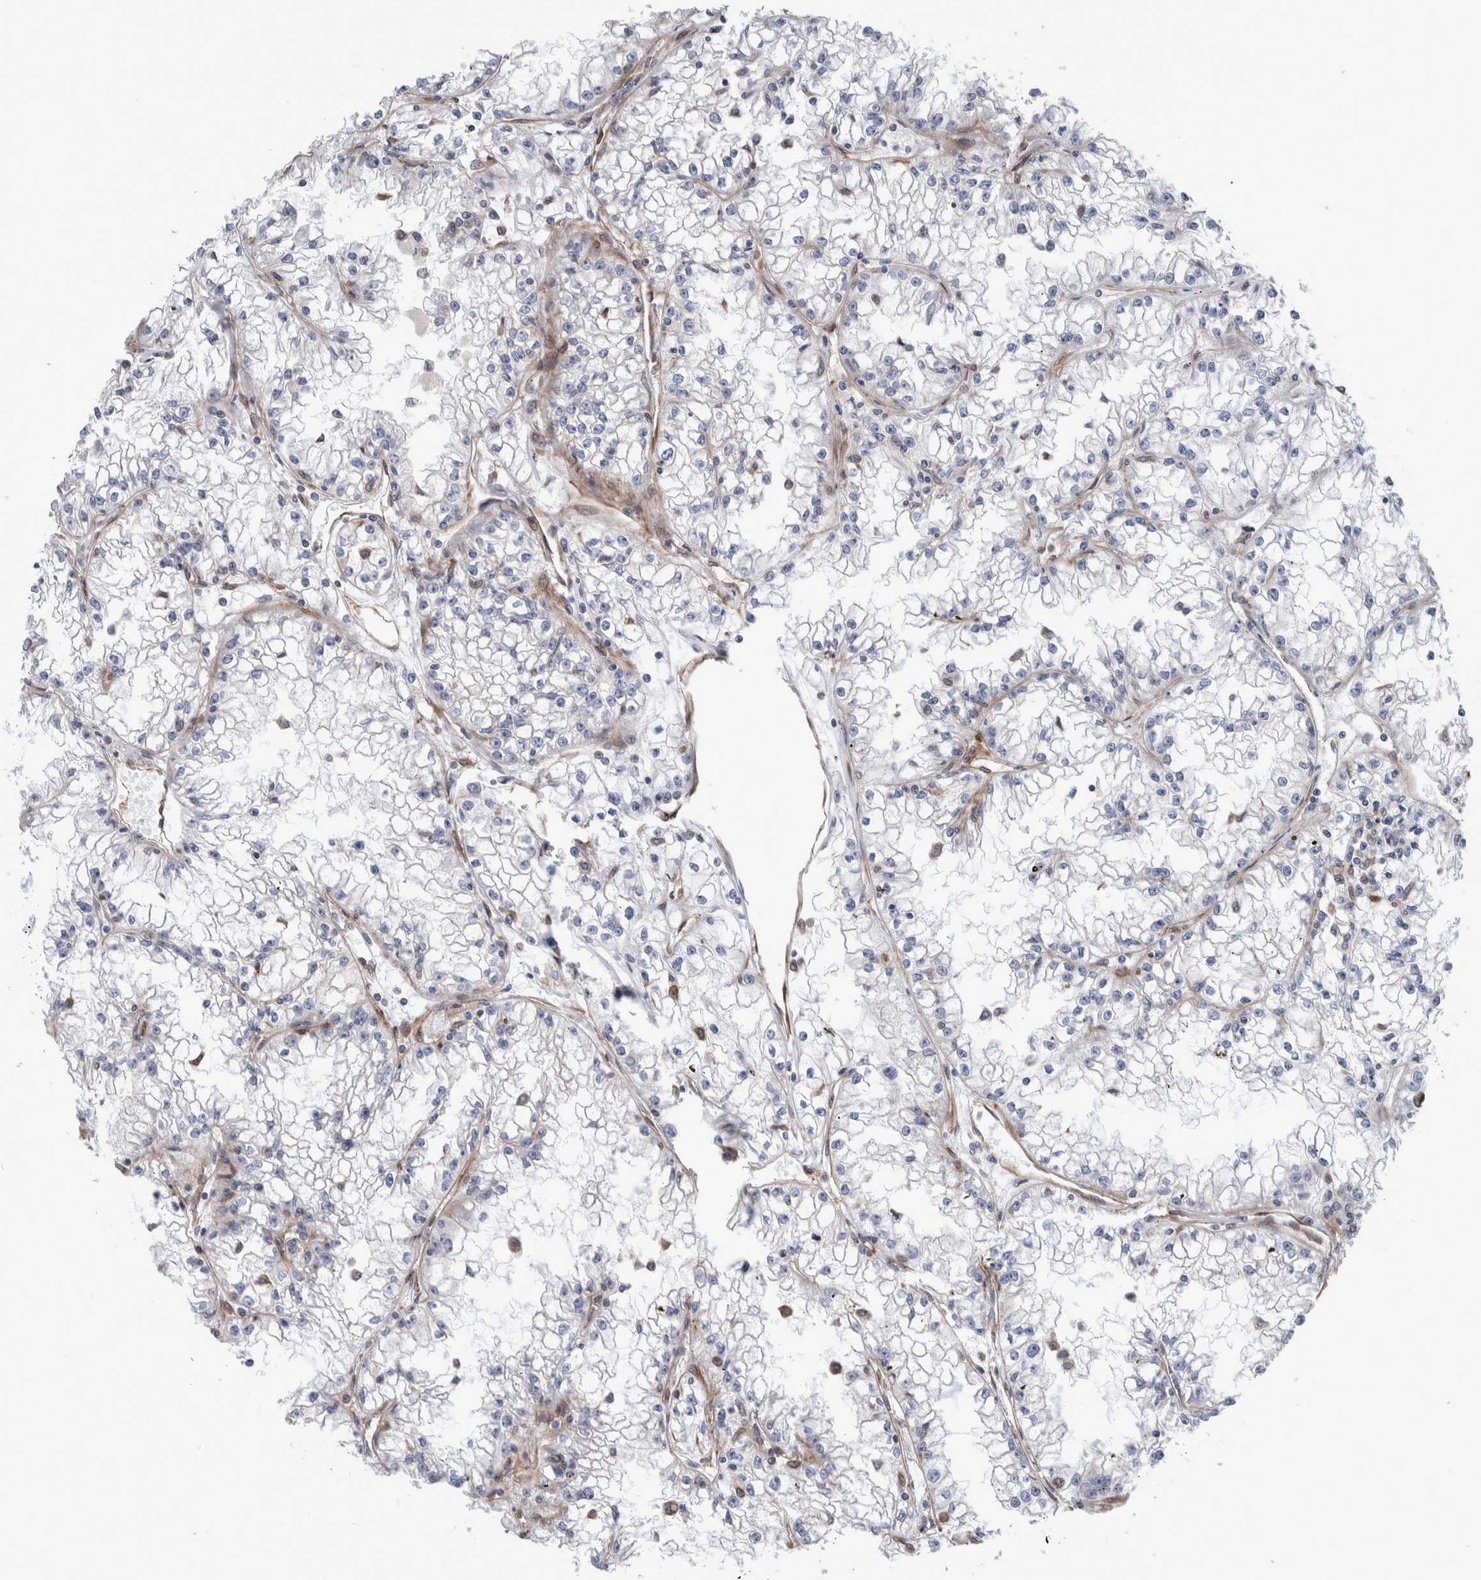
{"staining": {"intensity": "negative", "quantity": "none", "location": "none"}, "tissue": "renal cancer", "cell_type": "Tumor cells", "image_type": "cancer", "snomed": [{"axis": "morphology", "description": "Adenocarcinoma, NOS"}, {"axis": "topography", "description": "Kidney"}], "caption": "There is no significant positivity in tumor cells of renal adenocarcinoma.", "gene": "PLEC", "patient": {"sex": "male", "age": 56}}